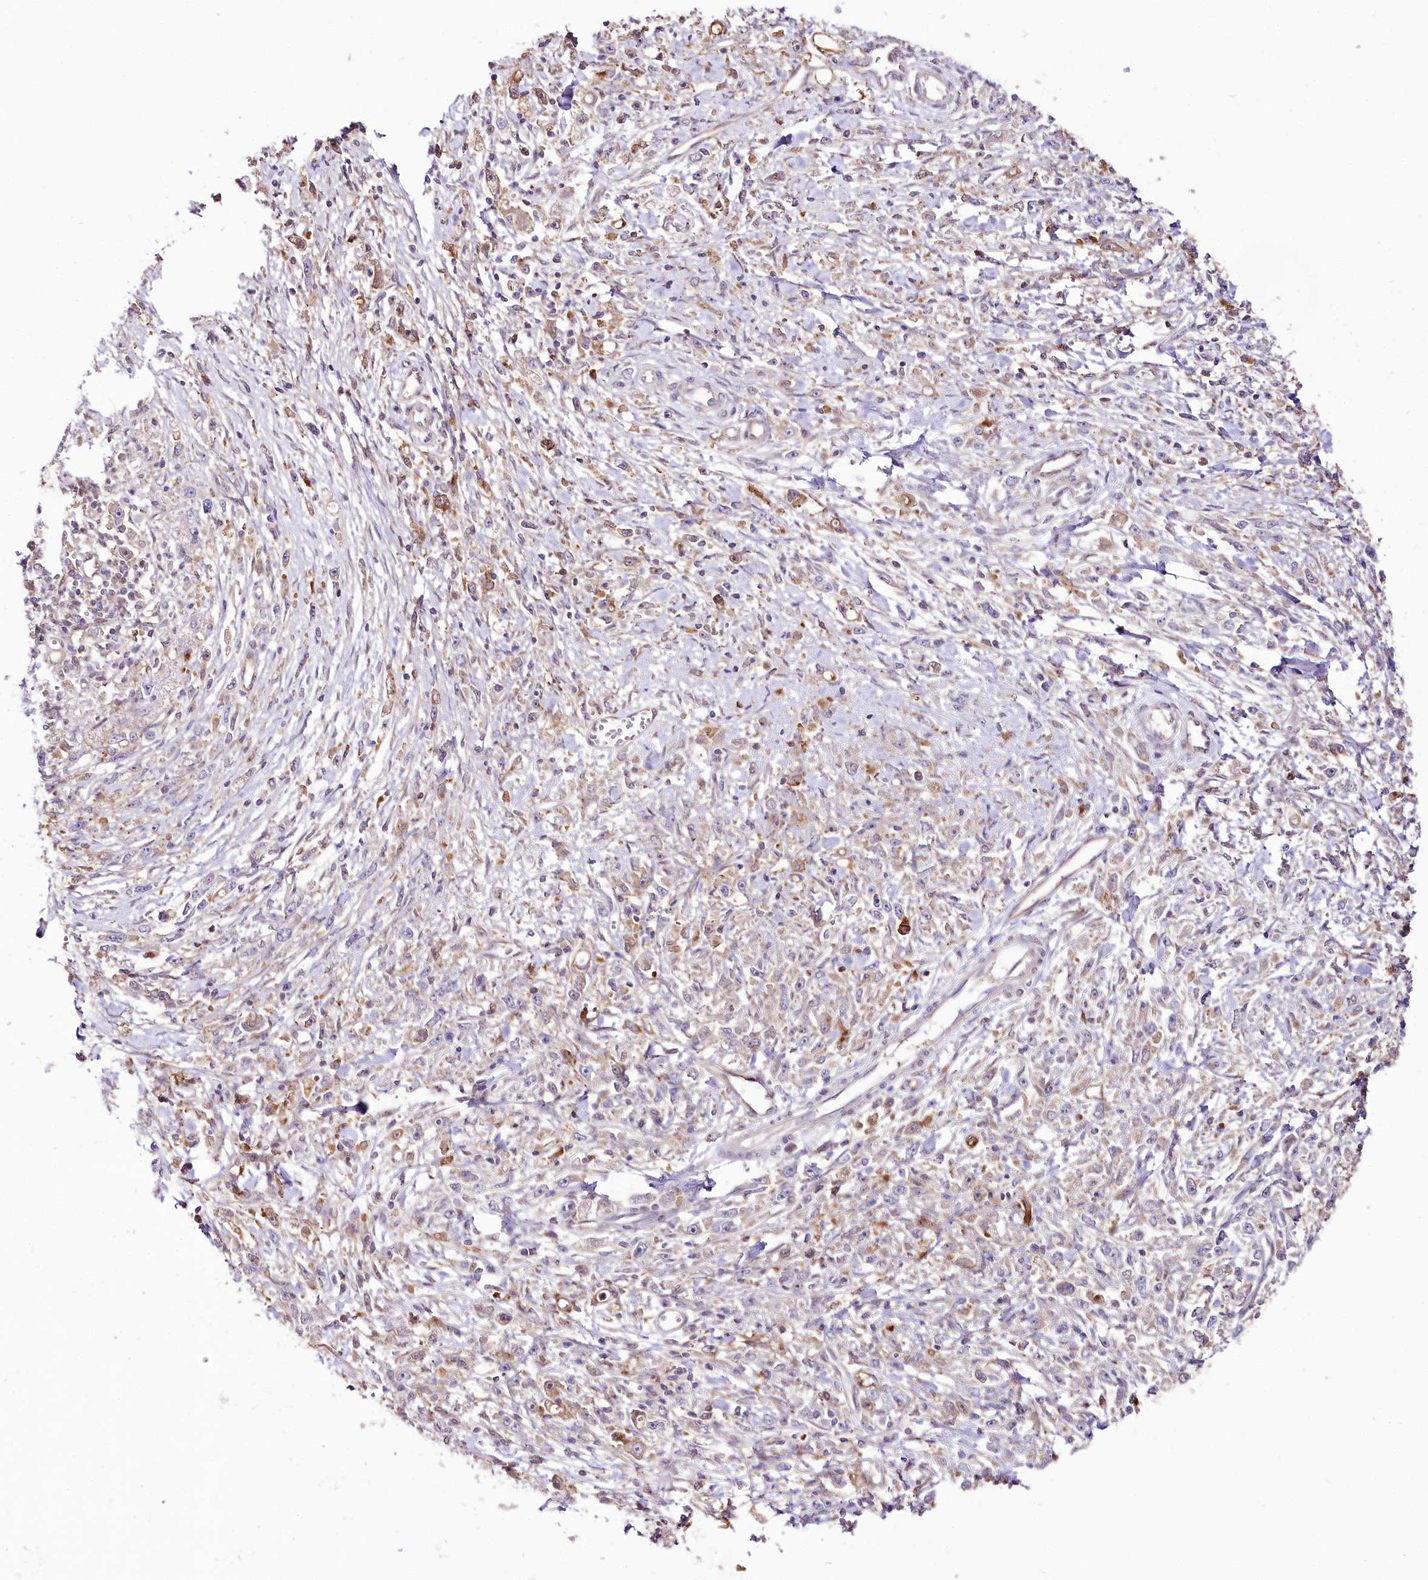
{"staining": {"intensity": "moderate", "quantity": "<25%", "location": "cytoplasmic/membranous"}, "tissue": "stomach cancer", "cell_type": "Tumor cells", "image_type": "cancer", "snomed": [{"axis": "morphology", "description": "Adenocarcinoma, NOS"}, {"axis": "topography", "description": "Stomach"}], "caption": "High-magnification brightfield microscopy of stomach cancer (adenocarcinoma) stained with DAB (3,3'-diaminobenzidine) (brown) and counterstained with hematoxylin (blue). tumor cells exhibit moderate cytoplasmic/membranous positivity is seen in approximately<25% of cells.", "gene": "UGP2", "patient": {"sex": "female", "age": 59}}